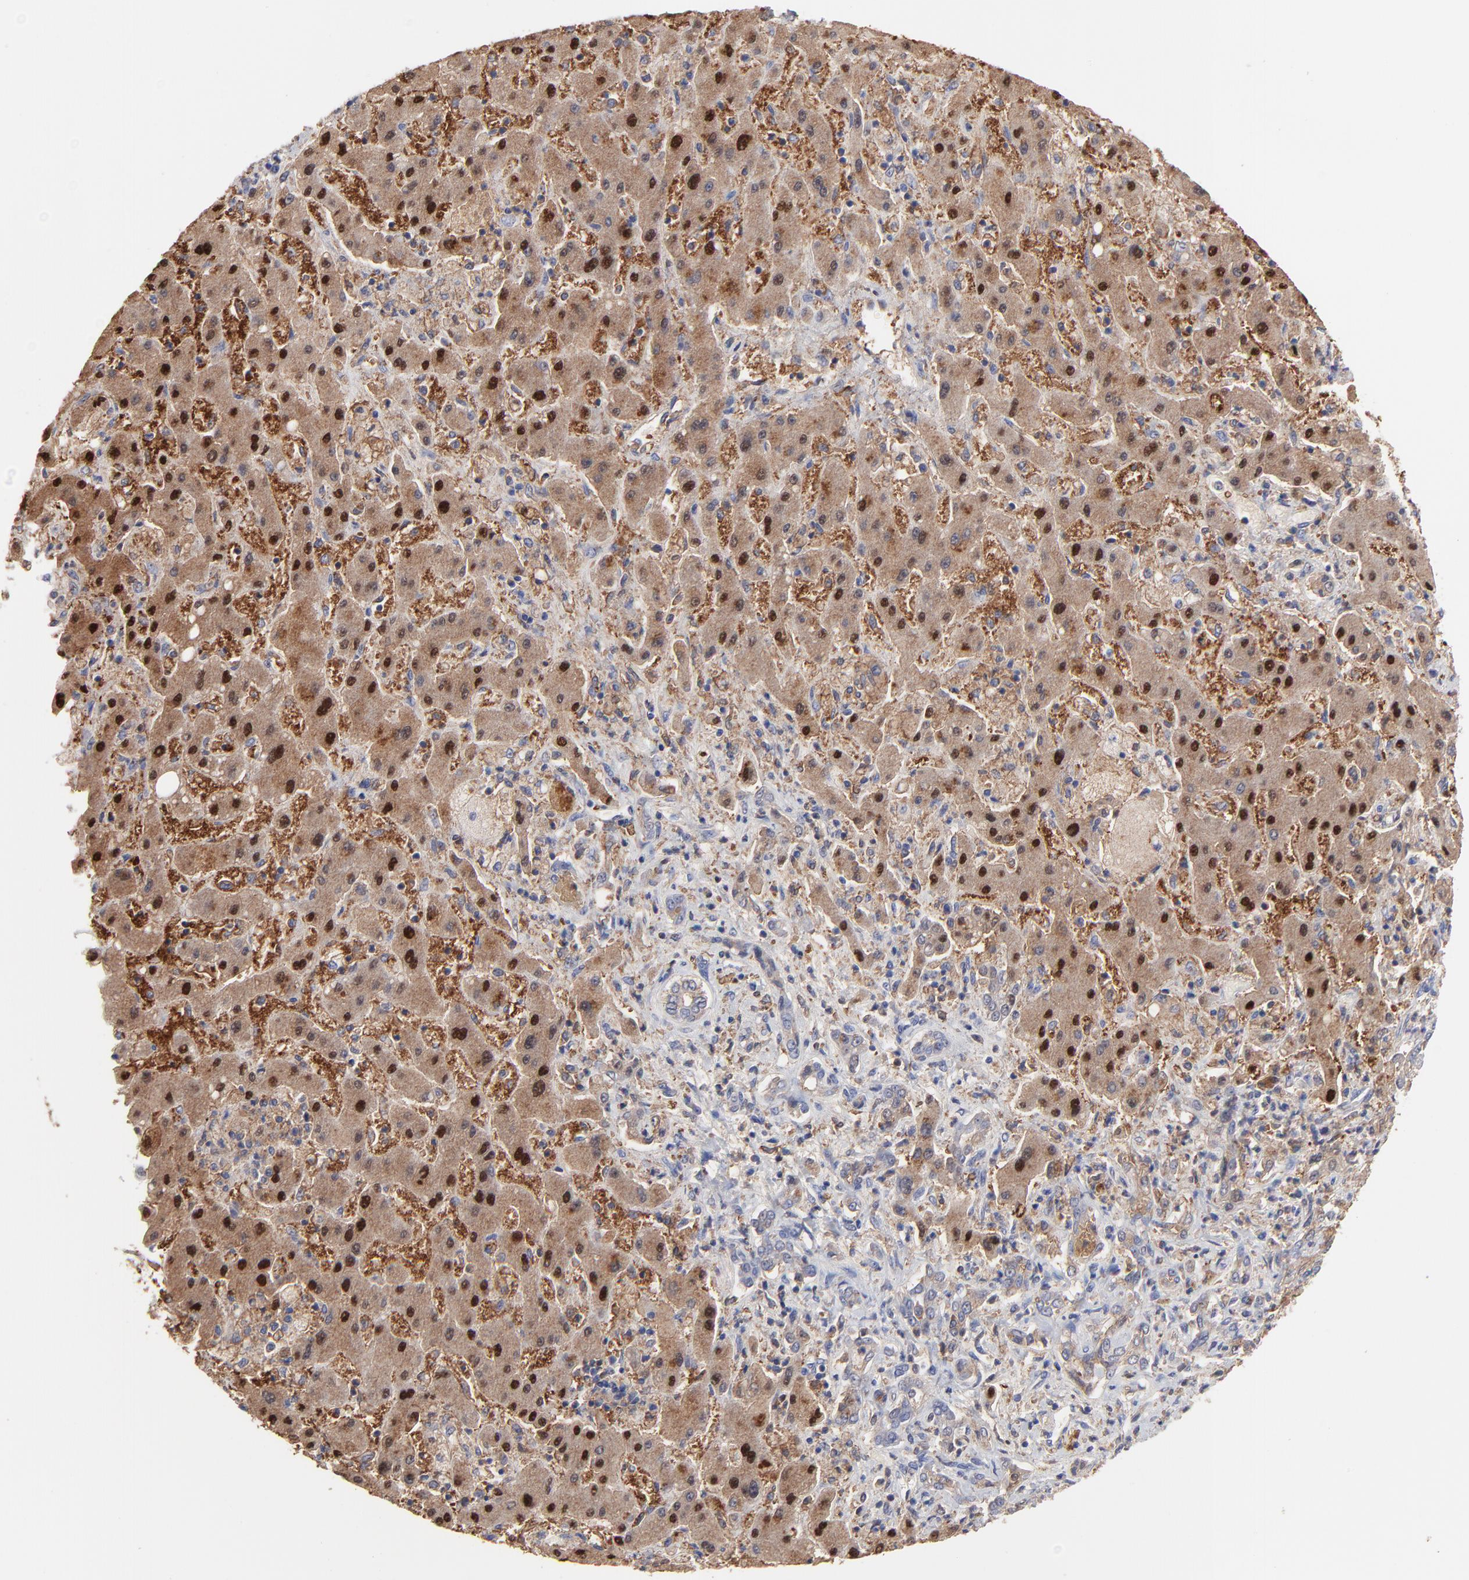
{"staining": {"intensity": "strong", "quantity": ">75%", "location": "cytoplasmic/membranous,nuclear"}, "tissue": "liver cancer", "cell_type": "Tumor cells", "image_type": "cancer", "snomed": [{"axis": "morphology", "description": "Cholangiocarcinoma"}, {"axis": "topography", "description": "Liver"}], "caption": "Immunohistochemical staining of liver cancer shows high levels of strong cytoplasmic/membranous and nuclear staining in about >75% of tumor cells.", "gene": "ASL", "patient": {"sex": "male", "age": 50}}